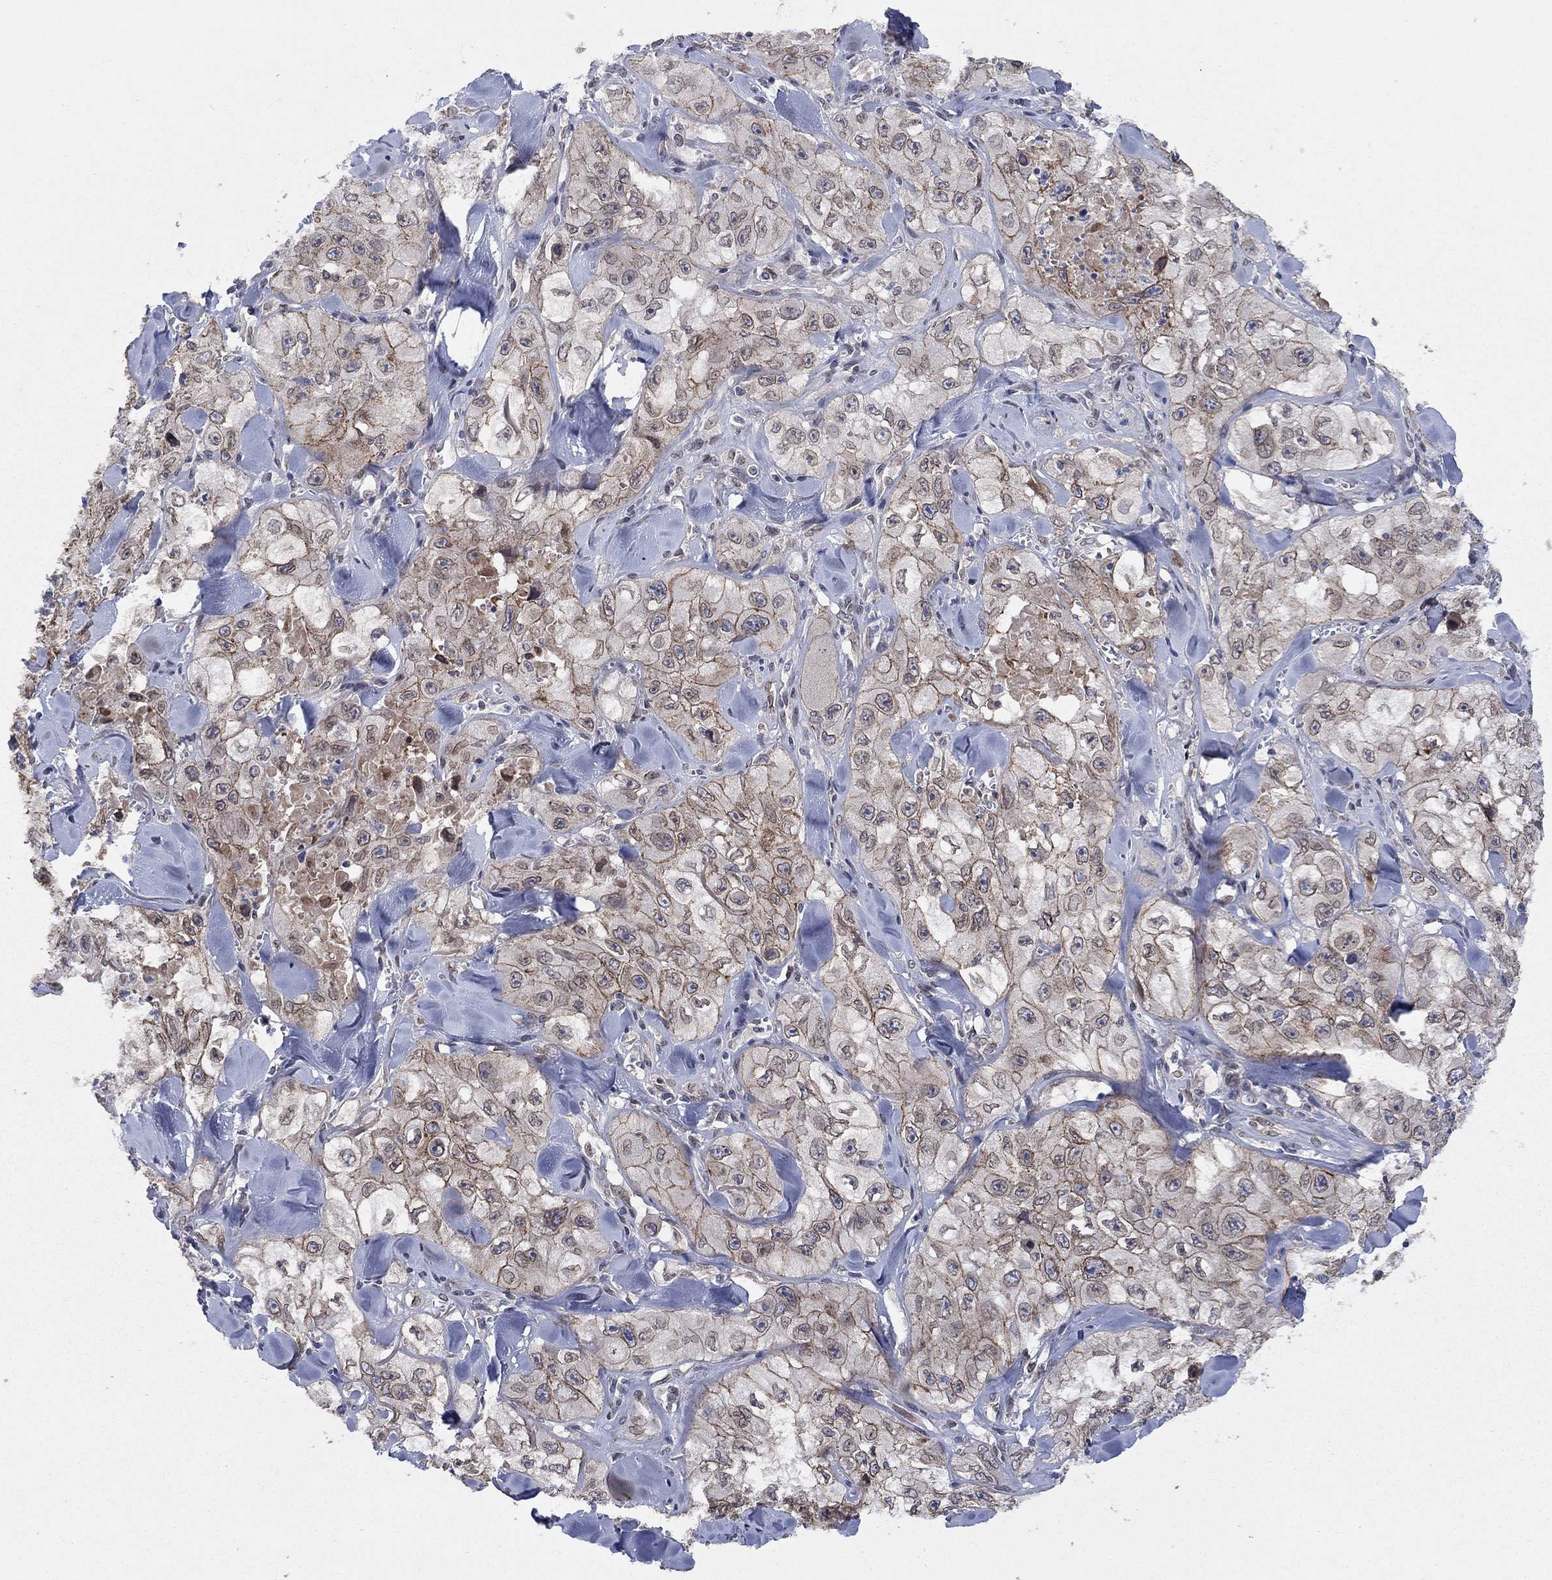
{"staining": {"intensity": "moderate", "quantity": "<25%", "location": "cytoplasmic/membranous"}, "tissue": "skin cancer", "cell_type": "Tumor cells", "image_type": "cancer", "snomed": [{"axis": "morphology", "description": "Squamous cell carcinoma, NOS"}, {"axis": "topography", "description": "Skin"}, {"axis": "topography", "description": "Subcutis"}], "caption": "Skin cancer tissue shows moderate cytoplasmic/membranous staining in about <25% of tumor cells", "gene": "EMC9", "patient": {"sex": "male", "age": 73}}